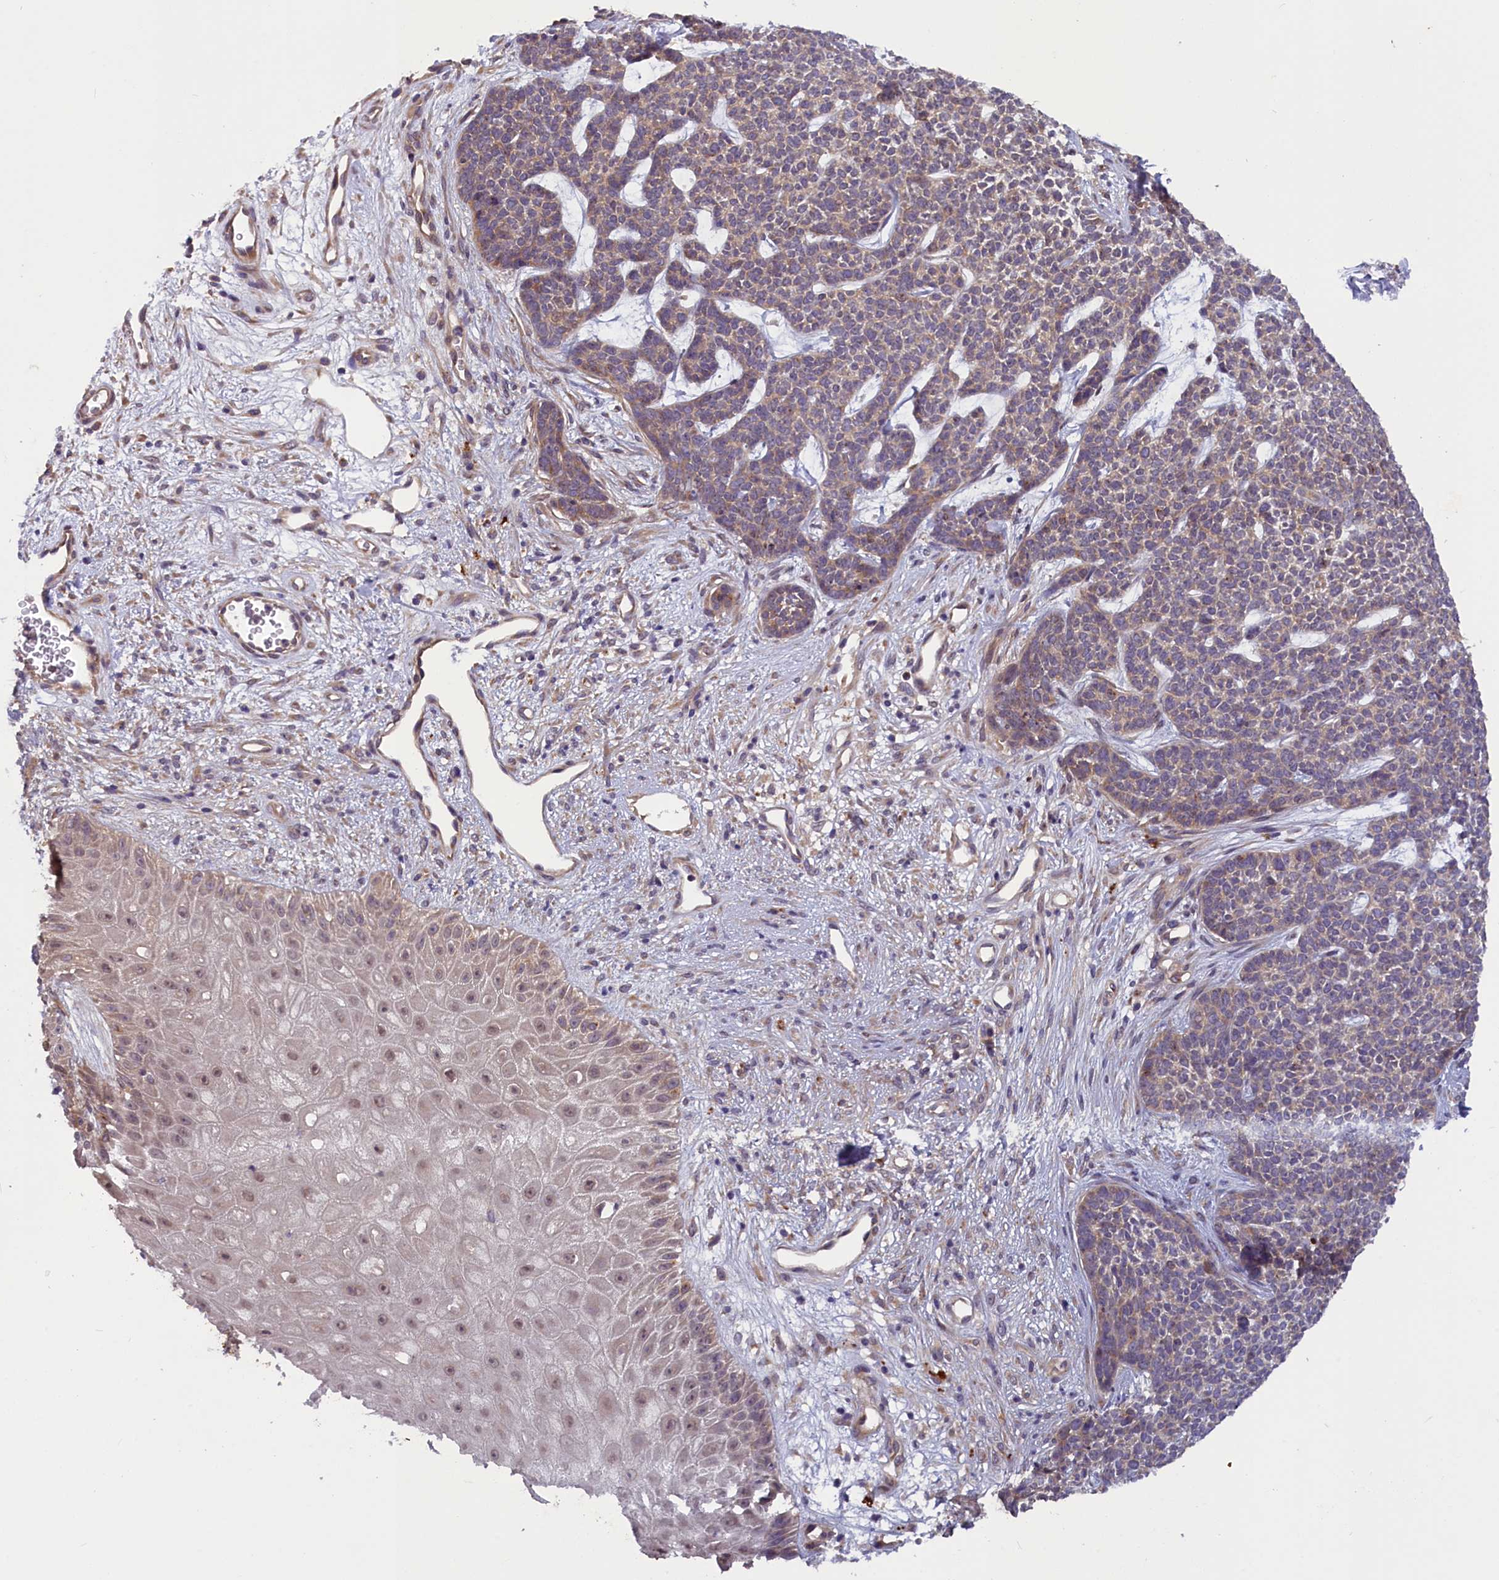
{"staining": {"intensity": "weak", "quantity": "<25%", "location": "cytoplasmic/membranous"}, "tissue": "skin cancer", "cell_type": "Tumor cells", "image_type": "cancer", "snomed": [{"axis": "morphology", "description": "Basal cell carcinoma"}, {"axis": "topography", "description": "Skin"}], "caption": "Immunohistochemistry photomicrograph of neoplastic tissue: human skin cancer stained with DAB reveals no significant protein expression in tumor cells.", "gene": "CCDC9B", "patient": {"sex": "female", "age": 84}}